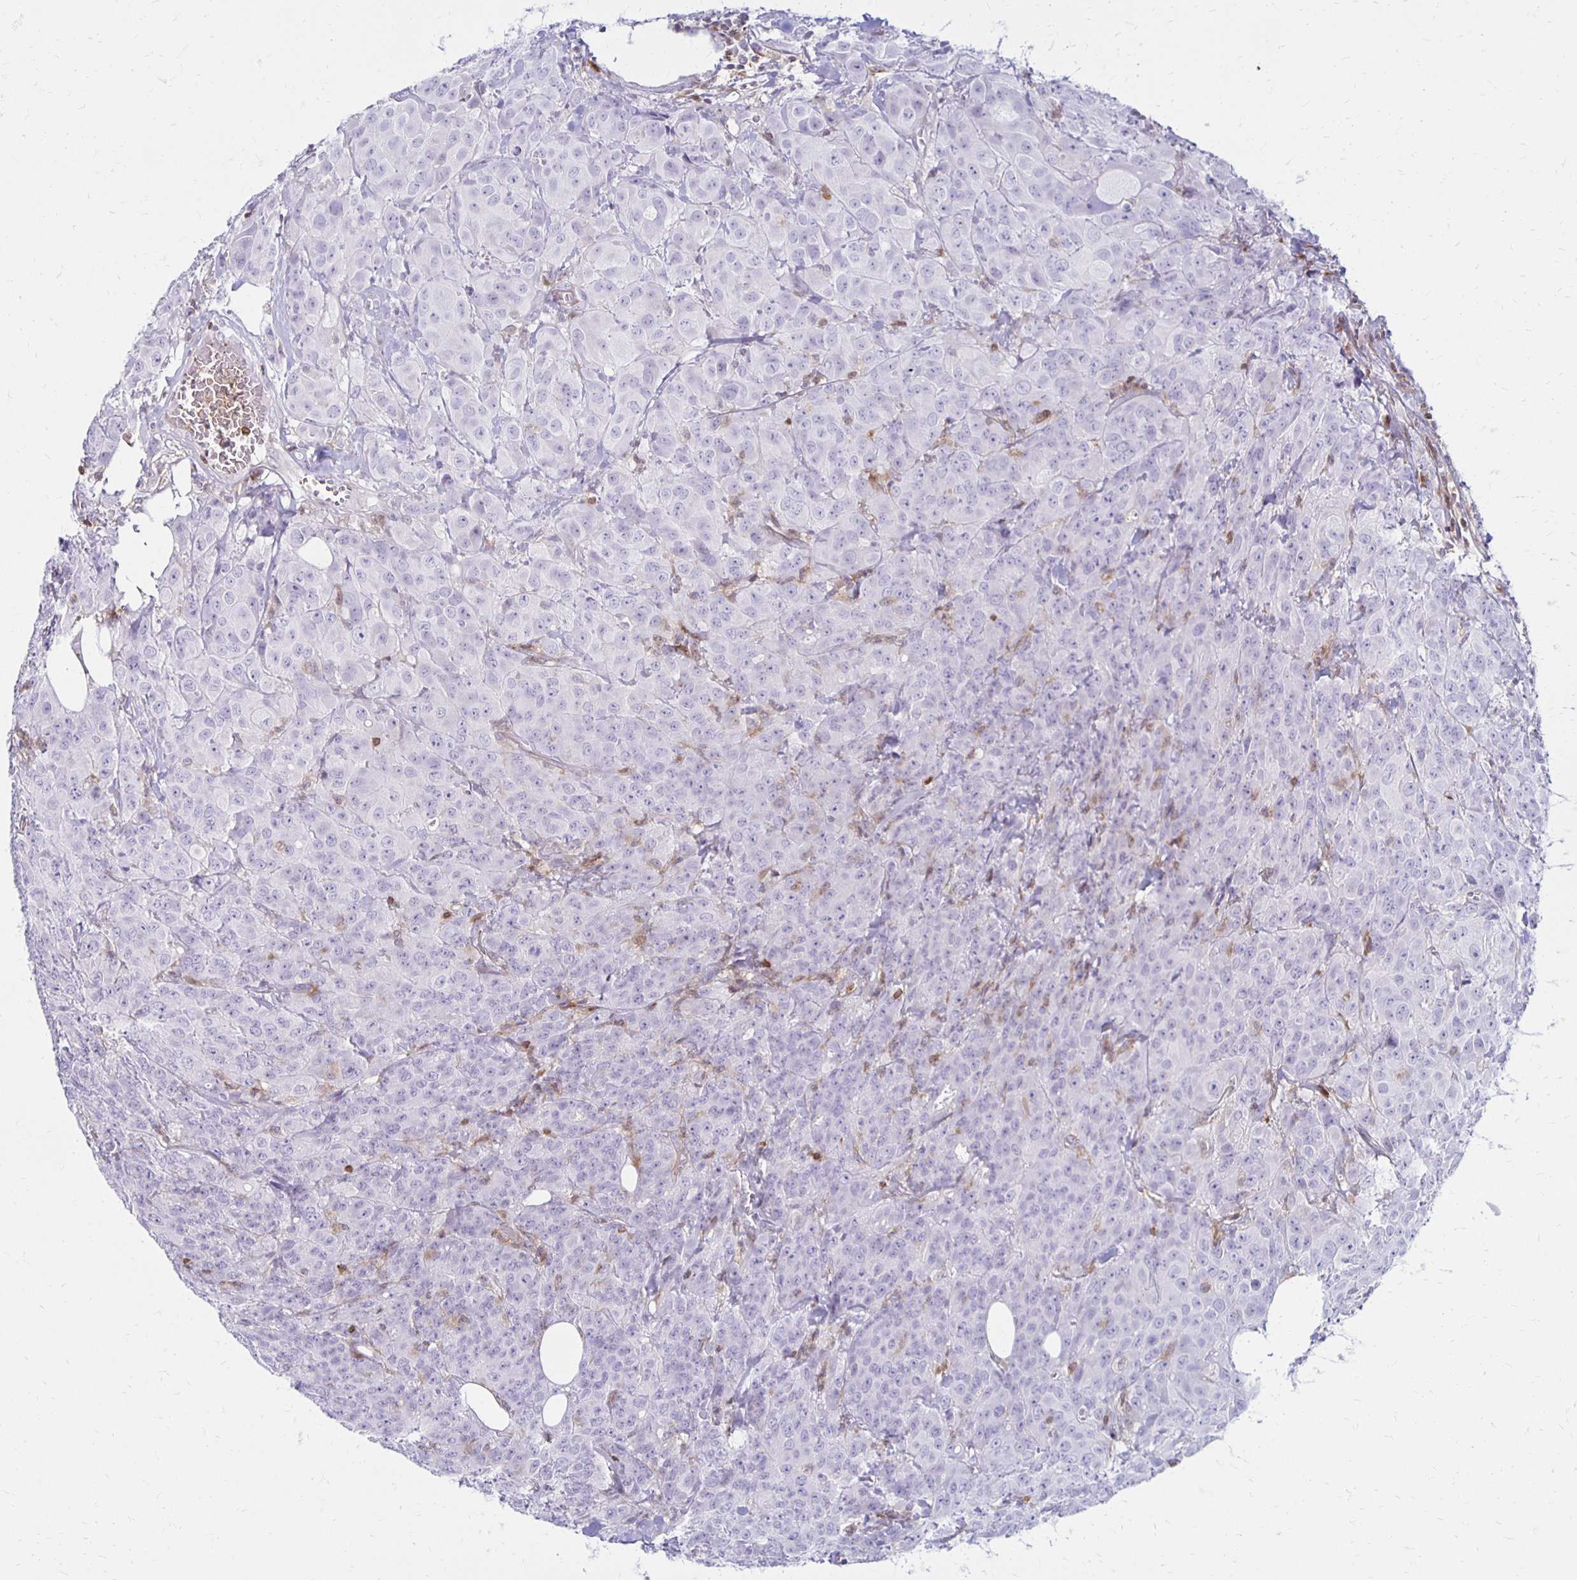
{"staining": {"intensity": "negative", "quantity": "none", "location": "none"}, "tissue": "breast cancer", "cell_type": "Tumor cells", "image_type": "cancer", "snomed": [{"axis": "morphology", "description": "Normal tissue, NOS"}, {"axis": "morphology", "description": "Duct carcinoma"}, {"axis": "topography", "description": "Breast"}], "caption": "A micrograph of human breast intraductal carcinoma is negative for staining in tumor cells.", "gene": "CCL21", "patient": {"sex": "female", "age": 43}}